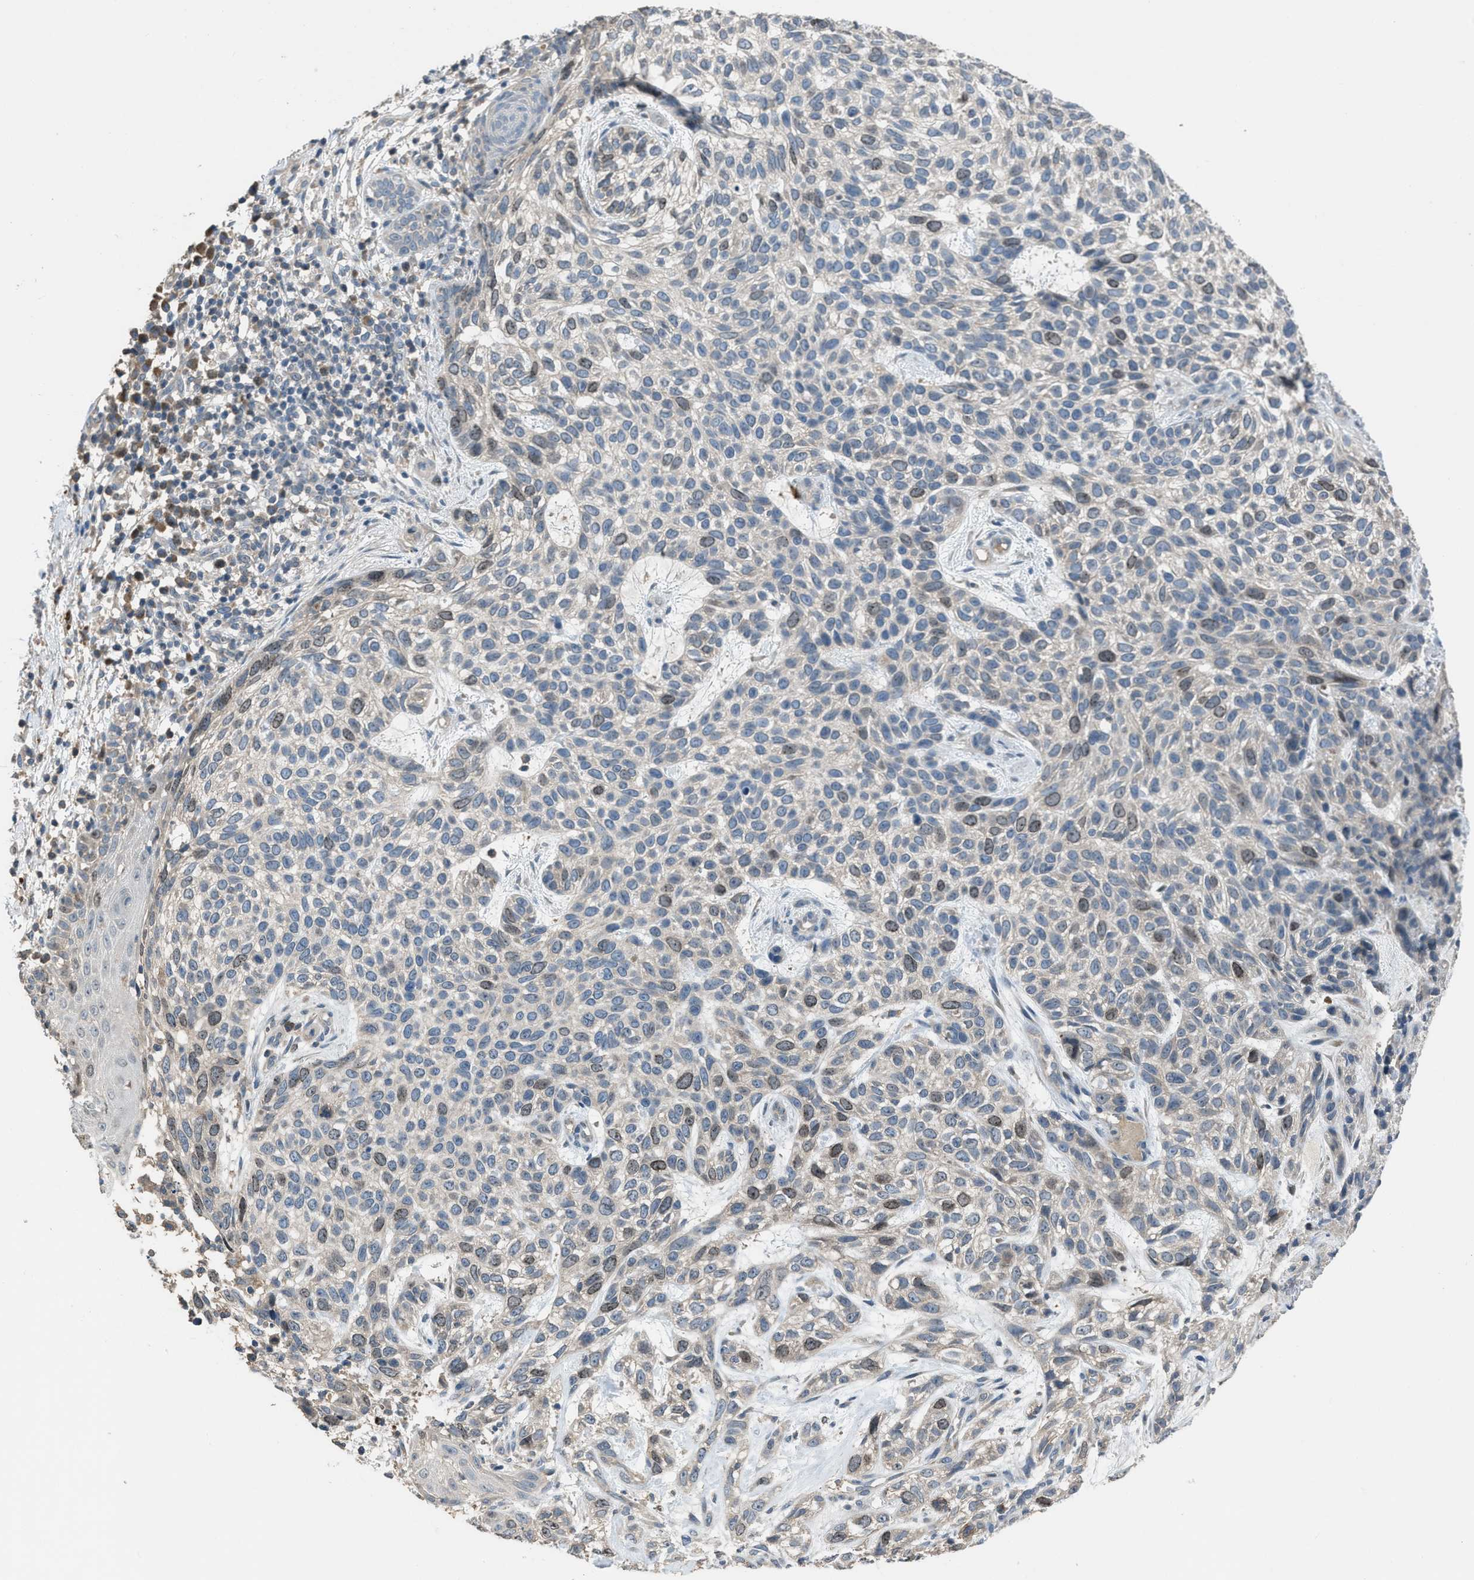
{"staining": {"intensity": "moderate", "quantity": "<25%", "location": "nuclear"}, "tissue": "skin cancer", "cell_type": "Tumor cells", "image_type": "cancer", "snomed": [{"axis": "morphology", "description": "Normal tissue, NOS"}, {"axis": "morphology", "description": "Basal cell carcinoma"}, {"axis": "topography", "description": "Skin"}], "caption": "Brown immunohistochemical staining in skin cancer (basal cell carcinoma) displays moderate nuclear positivity in approximately <25% of tumor cells. Using DAB (brown) and hematoxylin (blue) stains, captured at high magnification using brightfield microscopy.", "gene": "MIS18A", "patient": {"sex": "male", "age": 79}}